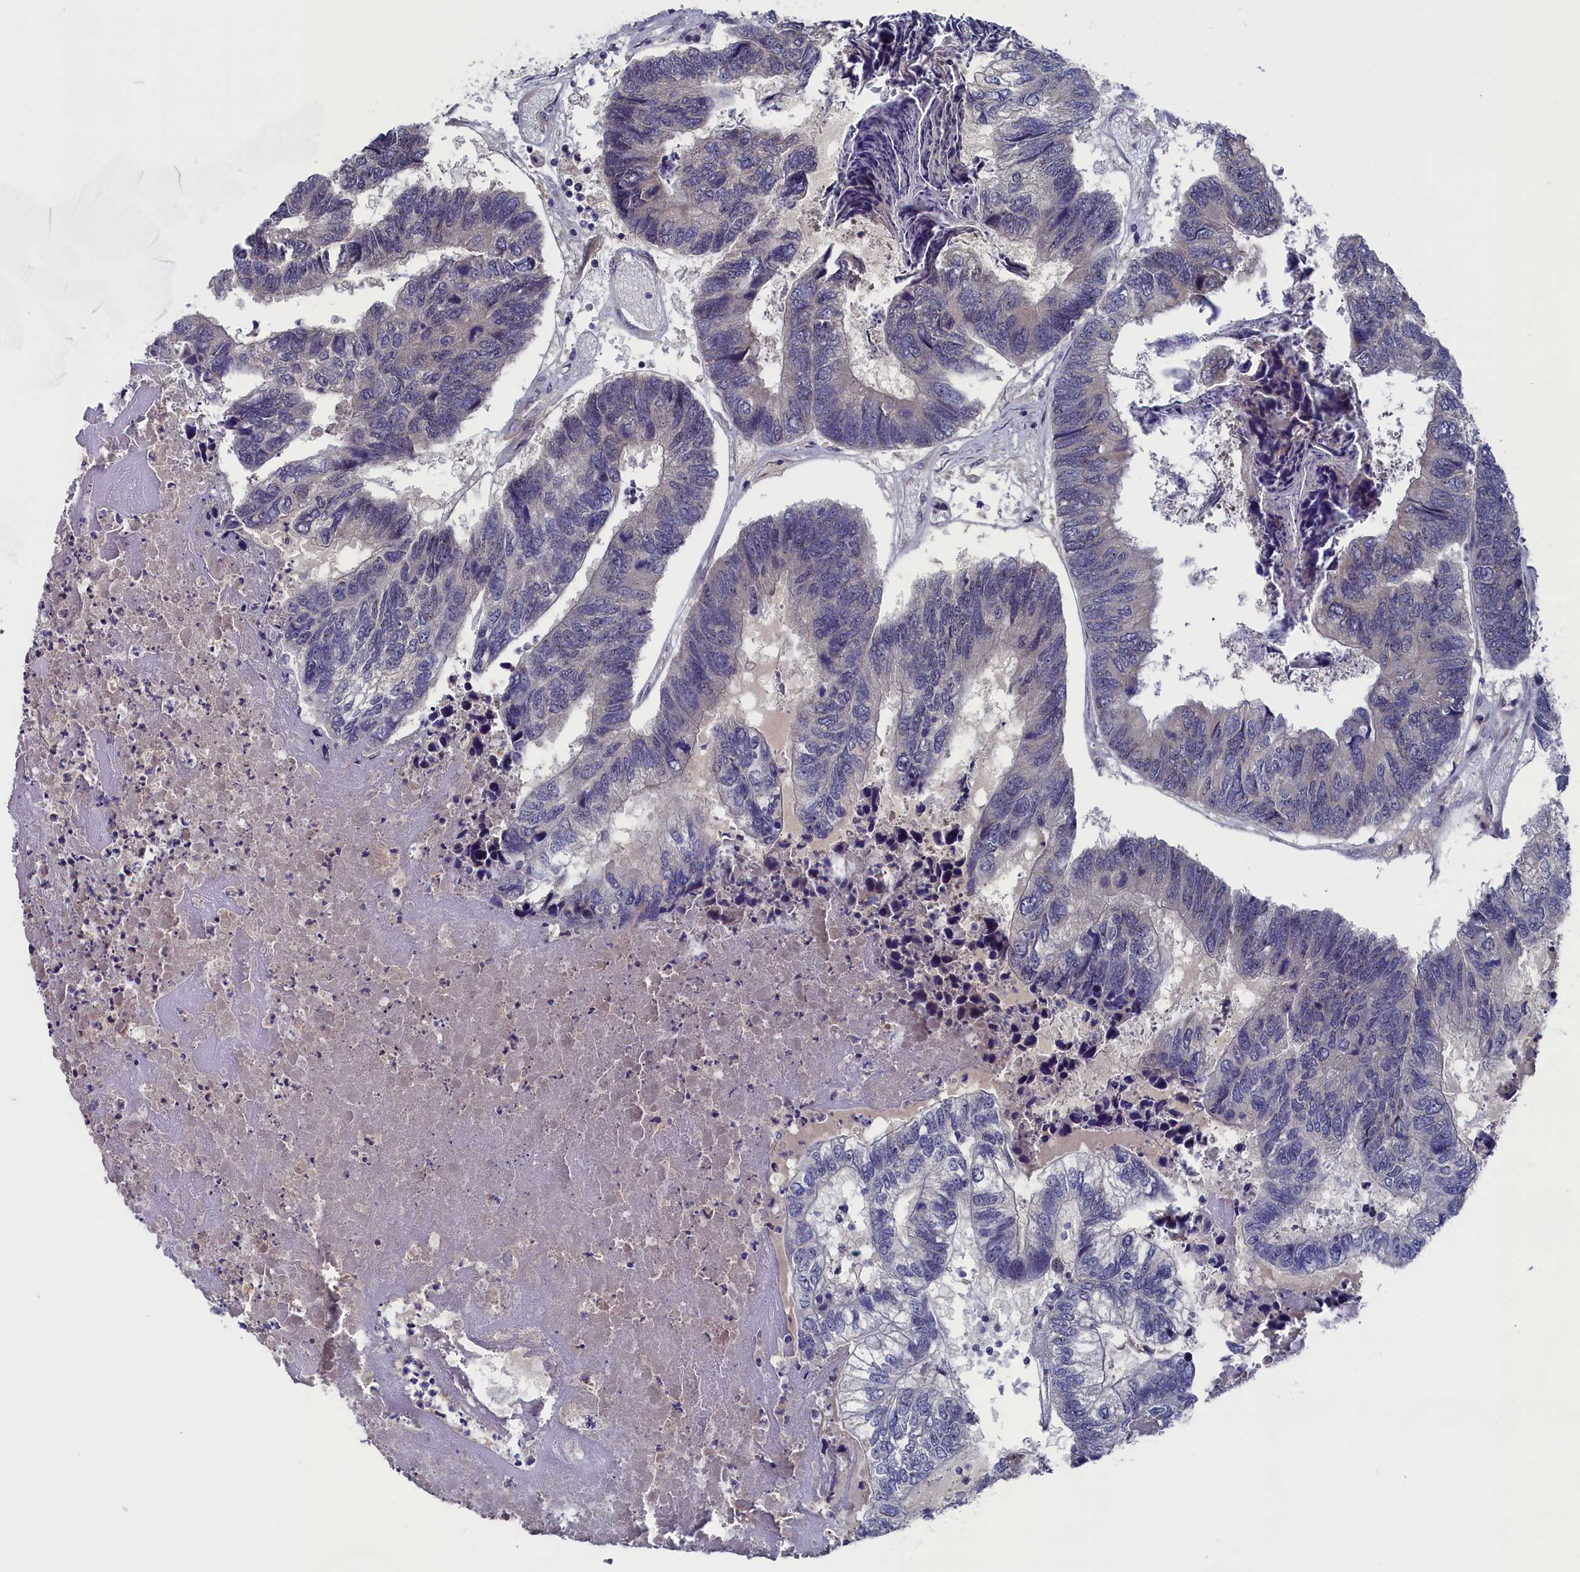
{"staining": {"intensity": "weak", "quantity": "<25%", "location": "cytoplasmic/membranous"}, "tissue": "colorectal cancer", "cell_type": "Tumor cells", "image_type": "cancer", "snomed": [{"axis": "morphology", "description": "Adenocarcinoma, NOS"}, {"axis": "topography", "description": "Colon"}], "caption": "This photomicrograph is of adenocarcinoma (colorectal) stained with IHC to label a protein in brown with the nuclei are counter-stained blue. There is no staining in tumor cells.", "gene": "SPATA13", "patient": {"sex": "female", "age": 67}}